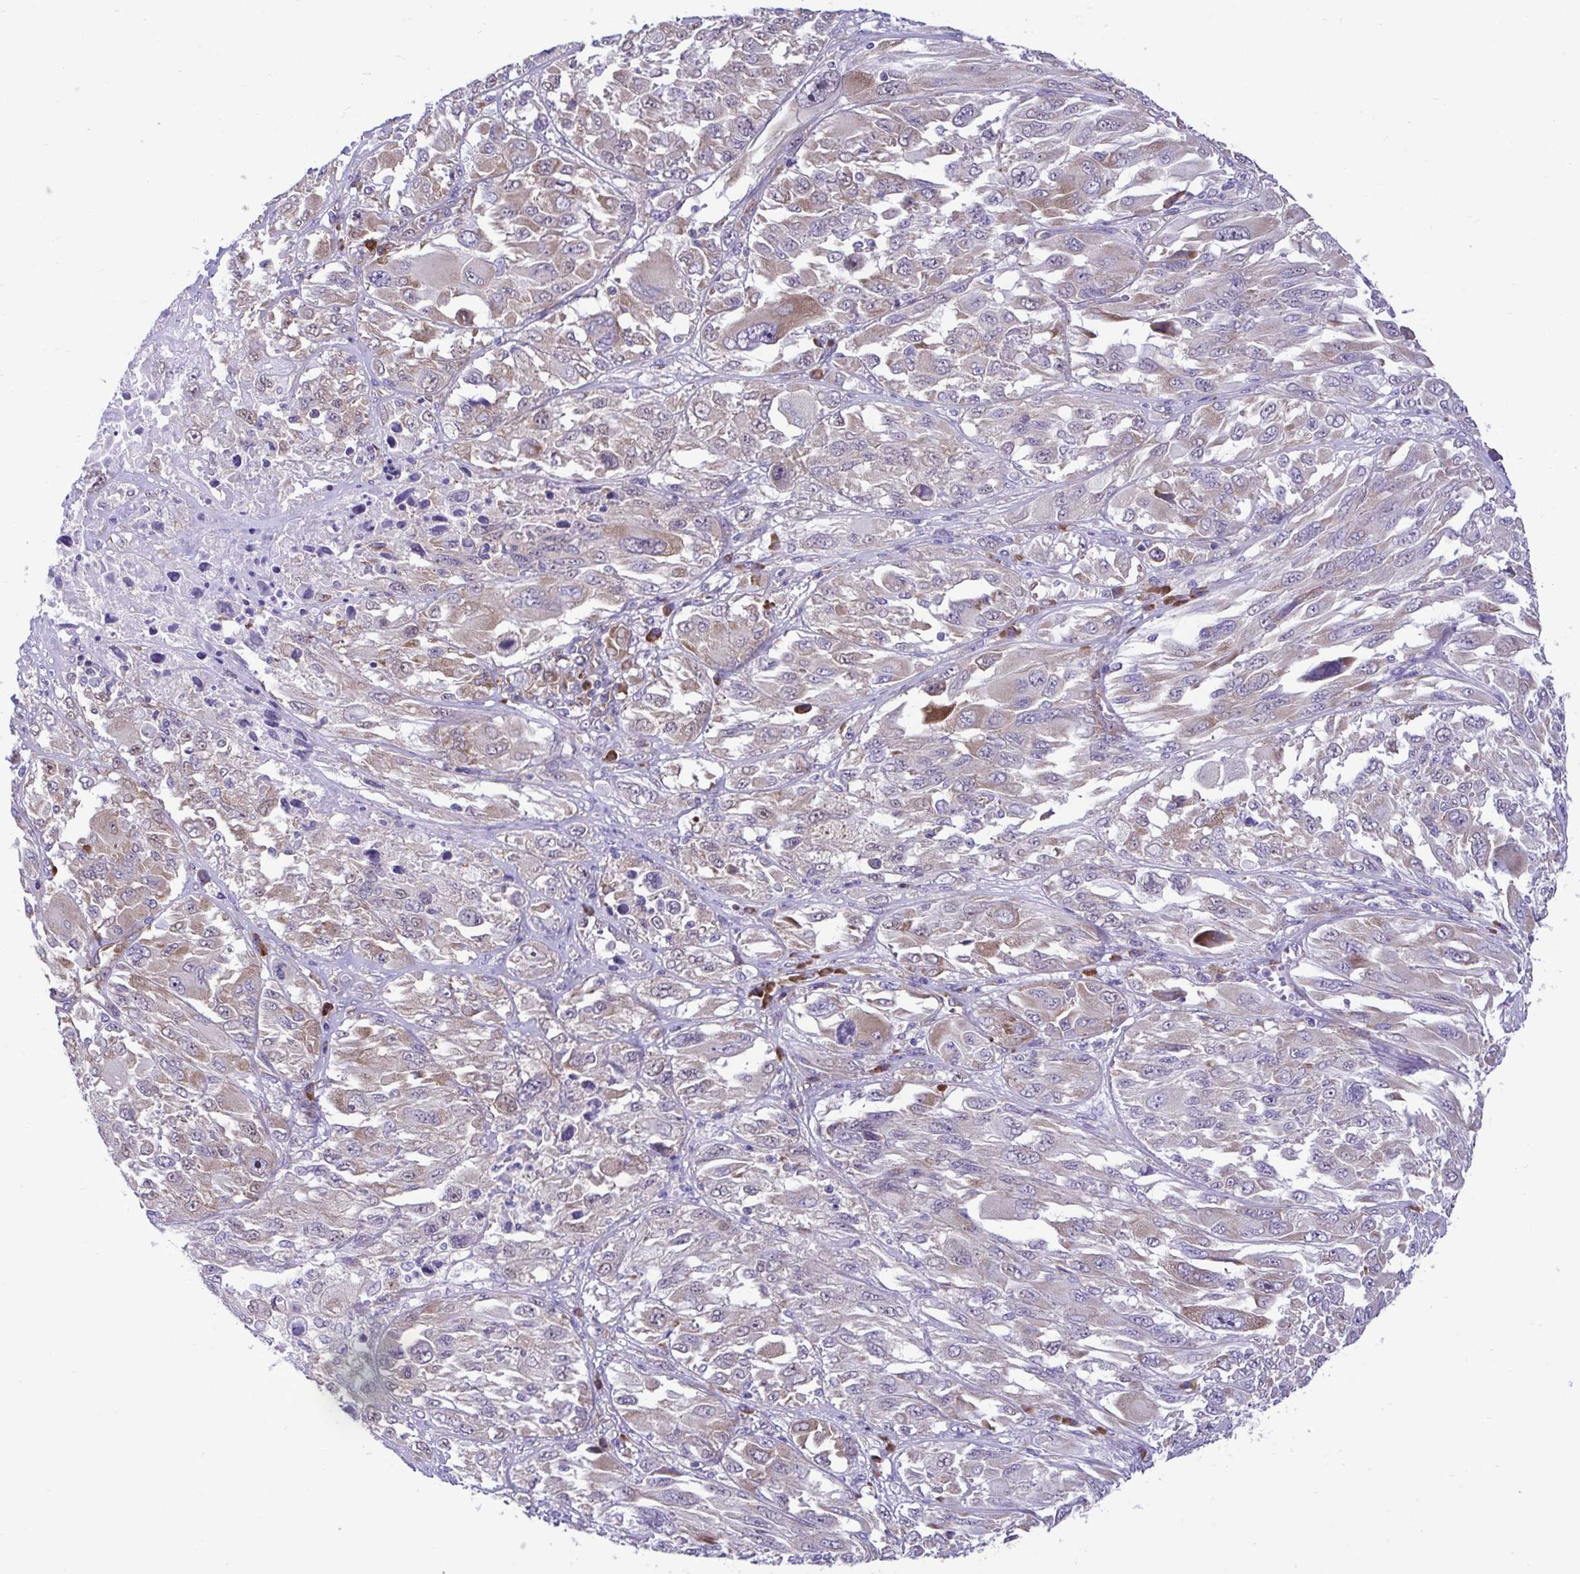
{"staining": {"intensity": "moderate", "quantity": "25%-75%", "location": "cytoplasmic/membranous"}, "tissue": "melanoma", "cell_type": "Tumor cells", "image_type": "cancer", "snomed": [{"axis": "morphology", "description": "Malignant melanoma, NOS"}, {"axis": "topography", "description": "Skin"}], "caption": "An image of malignant melanoma stained for a protein reveals moderate cytoplasmic/membranous brown staining in tumor cells. (DAB (3,3'-diaminobenzidine) IHC with brightfield microscopy, high magnification).", "gene": "RPL7", "patient": {"sex": "female", "age": 91}}